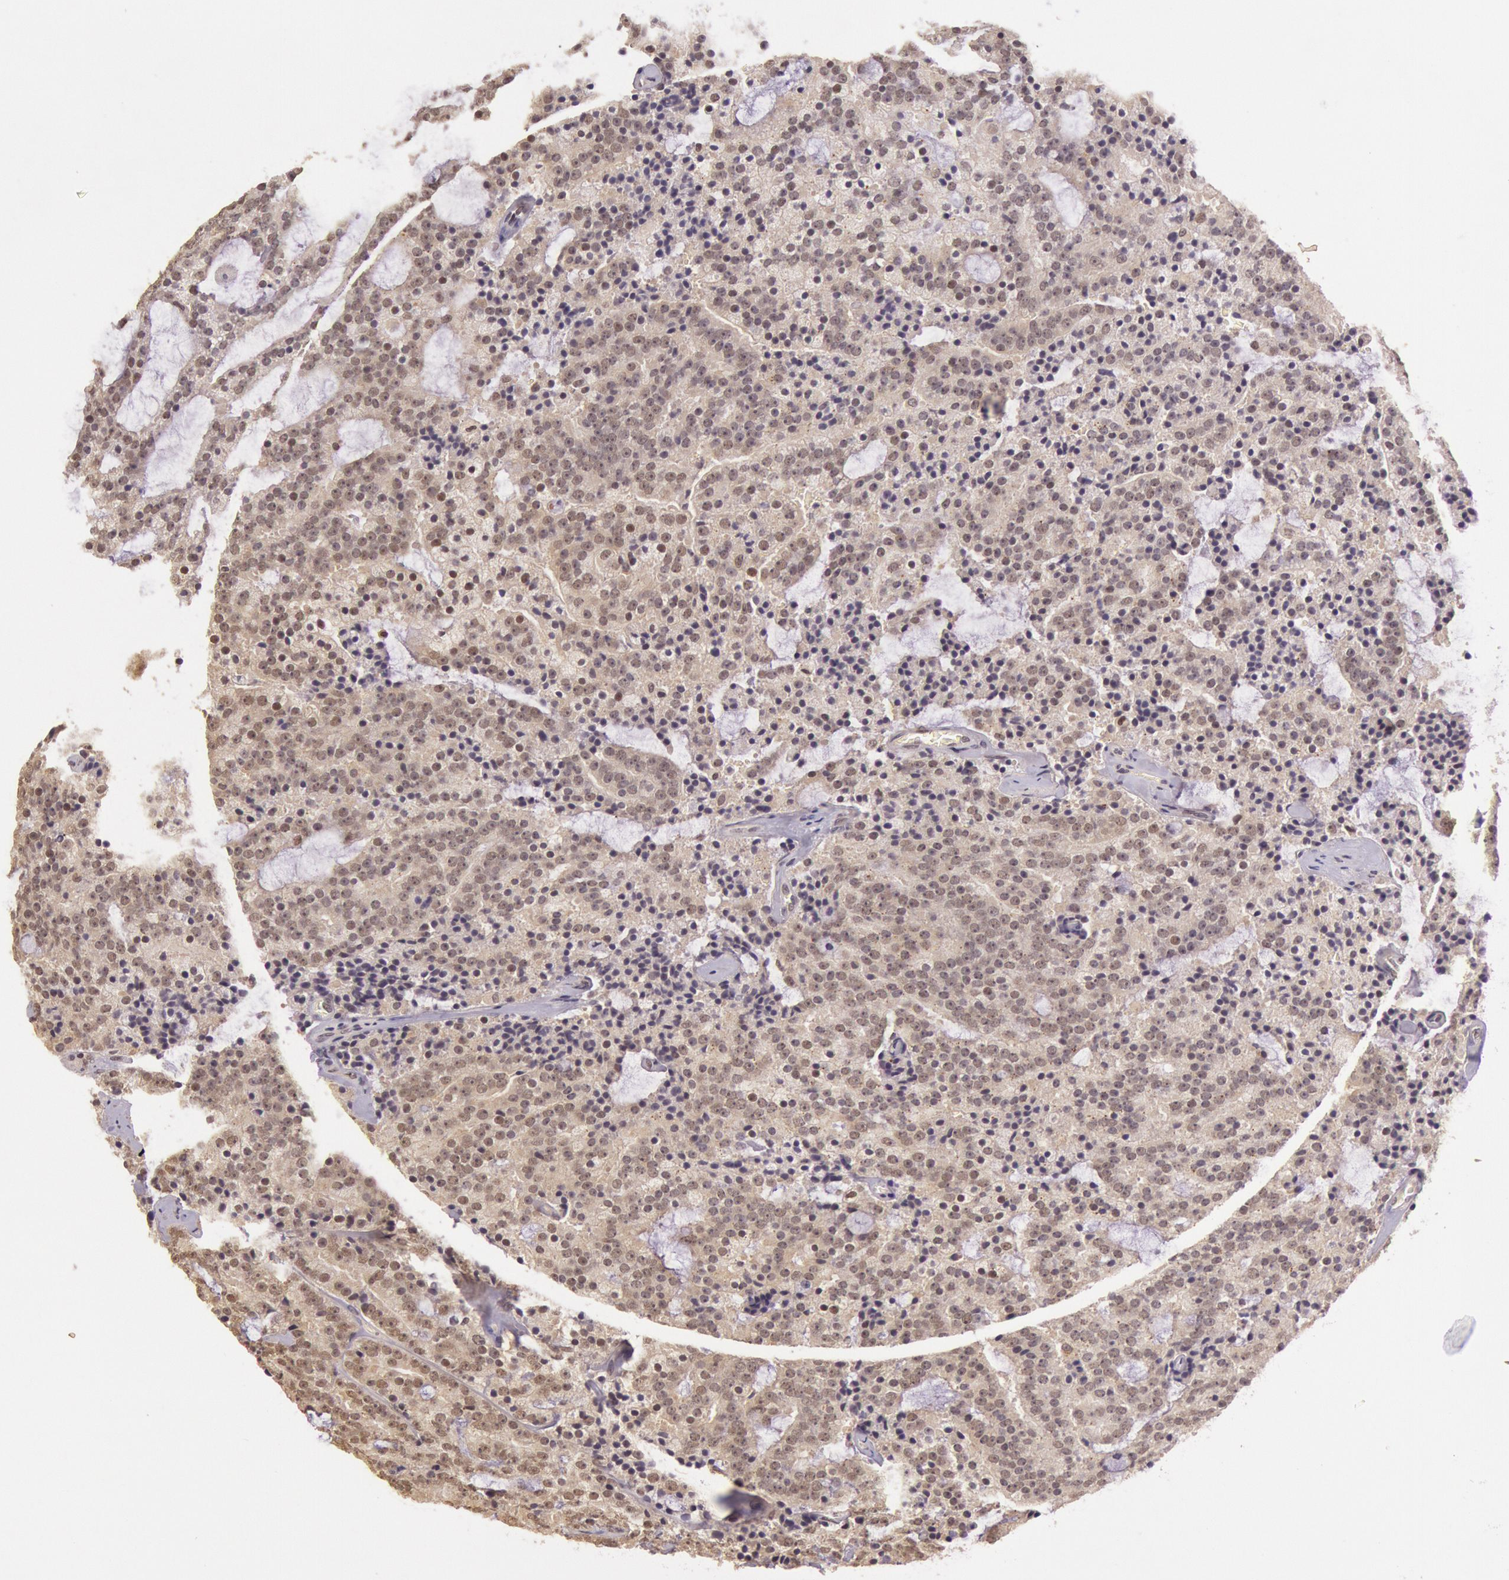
{"staining": {"intensity": "weak", "quantity": "25%-75%", "location": "cytoplasmic/membranous"}, "tissue": "prostate cancer", "cell_type": "Tumor cells", "image_type": "cancer", "snomed": [{"axis": "morphology", "description": "Adenocarcinoma, Medium grade"}, {"axis": "topography", "description": "Prostate"}], "caption": "Weak cytoplasmic/membranous protein positivity is appreciated in about 25%-75% of tumor cells in prostate cancer (adenocarcinoma (medium-grade)).", "gene": "RTL10", "patient": {"sex": "male", "age": 65}}